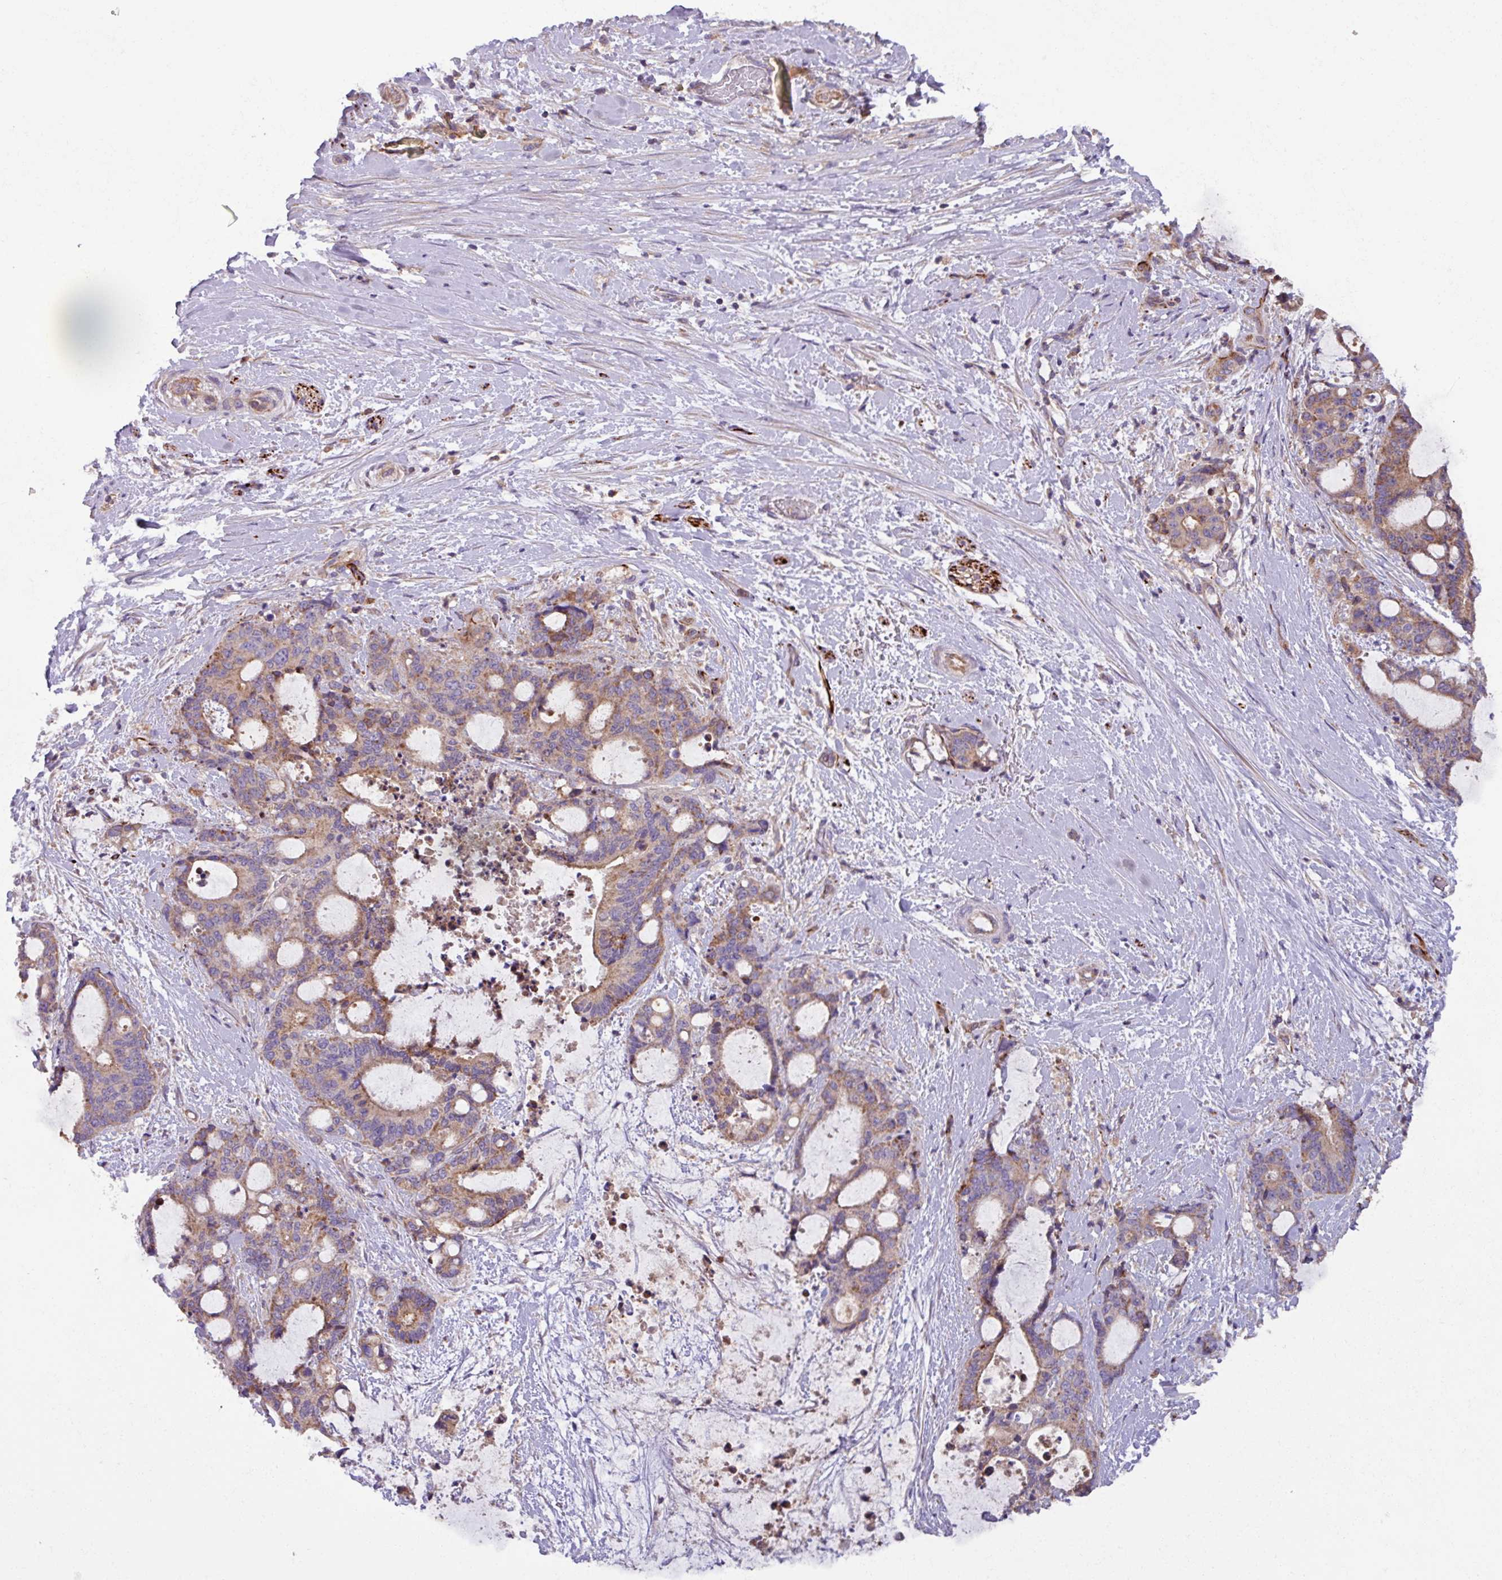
{"staining": {"intensity": "moderate", "quantity": "25%-75%", "location": "cytoplasmic/membranous"}, "tissue": "liver cancer", "cell_type": "Tumor cells", "image_type": "cancer", "snomed": [{"axis": "morphology", "description": "Normal tissue, NOS"}, {"axis": "morphology", "description": "Cholangiocarcinoma"}, {"axis": "topography", "description": "Liver"}, {"axis": "topography", "description": "Peripheral nerve tissue"}], "caption": "Protein expression analysis of human liver cancer (cholangiocarcinoma) reveals moderate cytoplasmic/membranous expression in about 25%-75% of tumor cells. (IHC, brightfield microscopy, high magnification).", "gene": "PLEKHD1", "patient": {"sex": "female", "age": 73}}